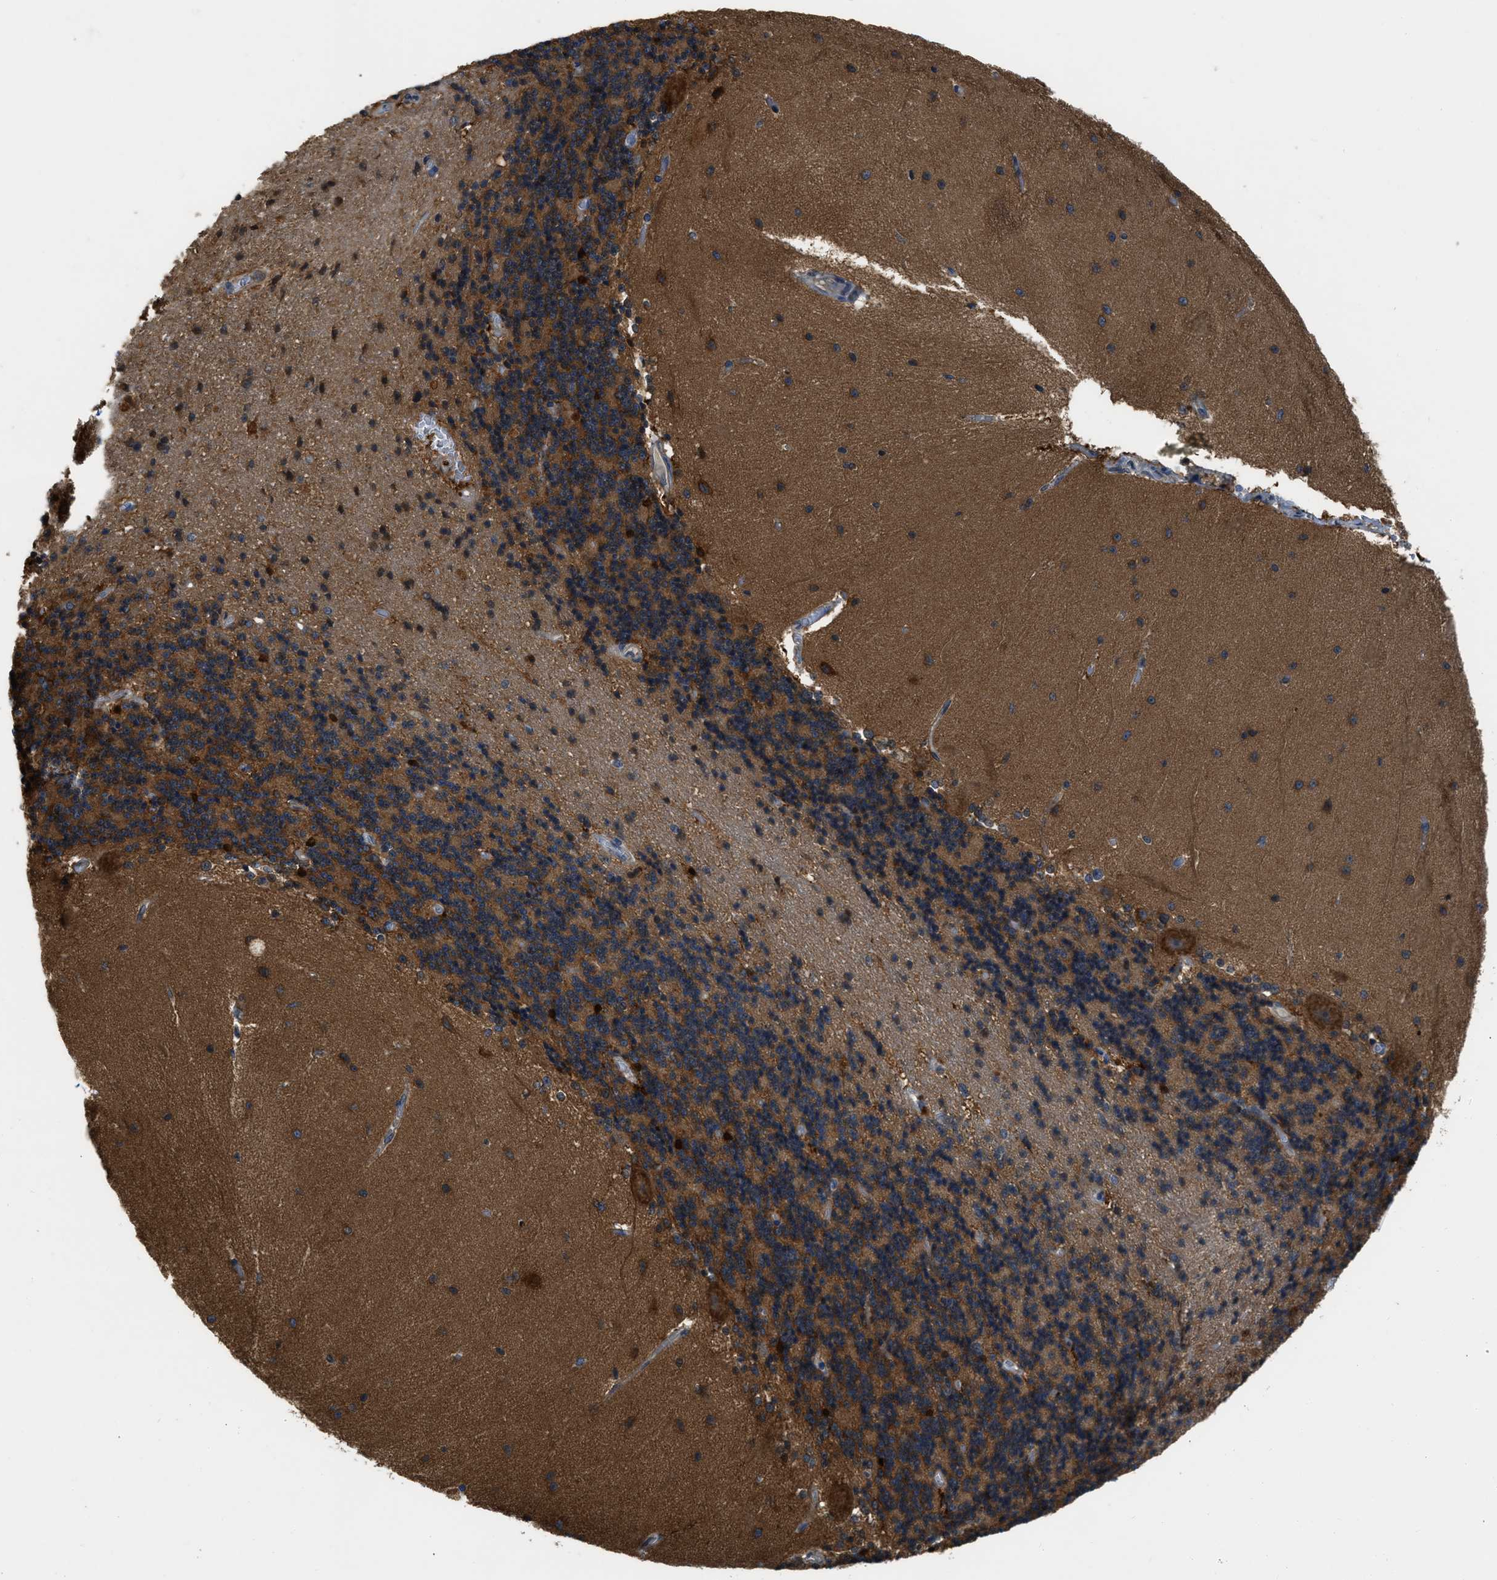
{"staining": {"intensity": "strong", "quantity": "25%-75%", "location": "cytoplasmic/membranous"}, "tissue": "cerebellum", "cell_type": "Cells in granular layer", "image_type": "normal", "snomed": [{"axis": "morphology", "description": "Normal tissue, NOS"}, {"axis": "topography", "description": "Cerebellum"}], "caption": "Immunohistochemistry (IHC) (DAB (3,3'-diaminobenzidine)) staining of normal human cerebellum demonstrates strong cytoplasmic/membranous protein expression in about 25%-75% of cells in granular layer.", "gene": "PFKP", "patient": {"sex": "female", "age": 54}}